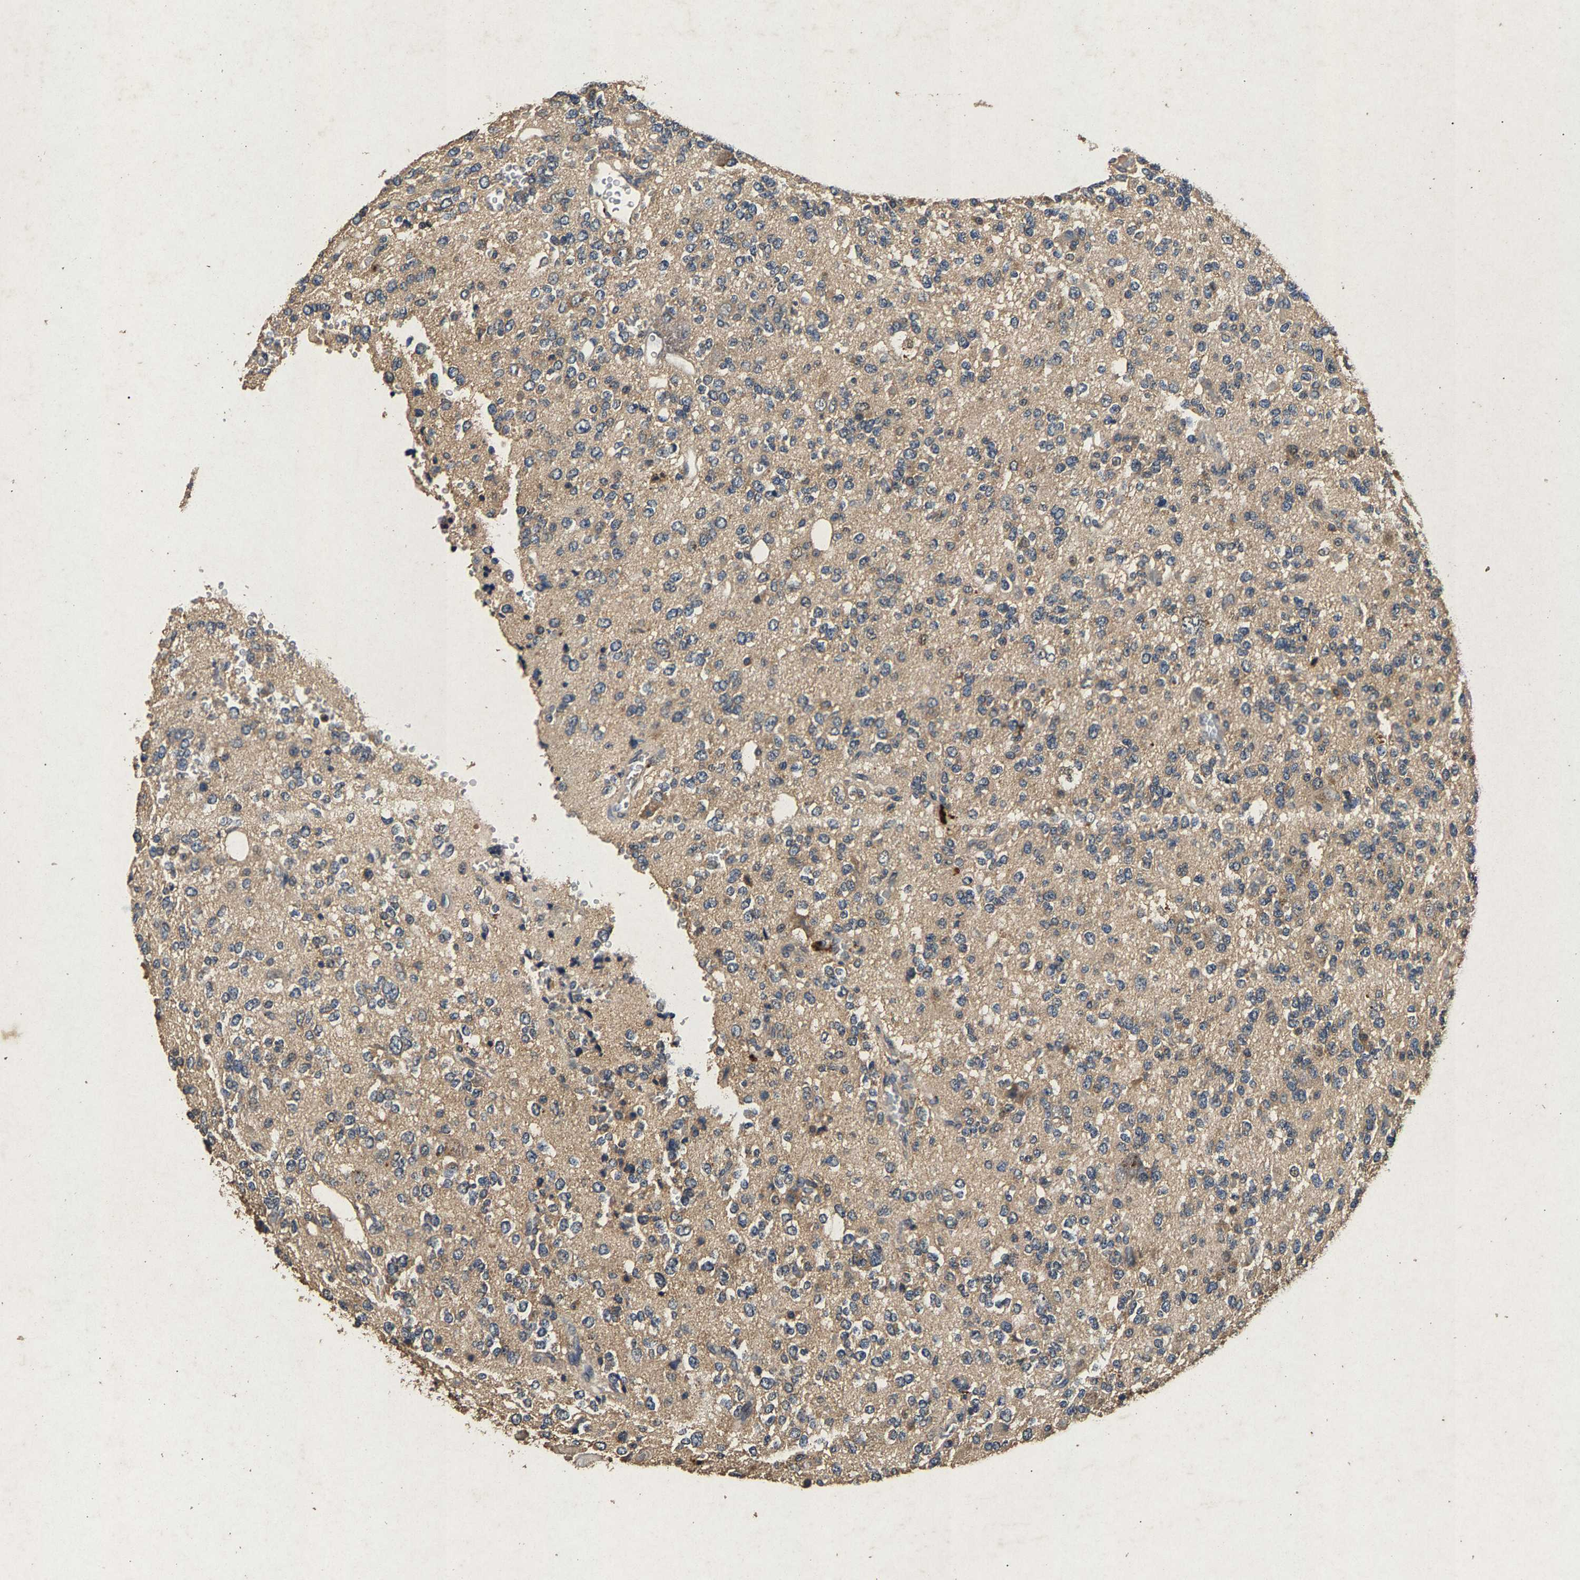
{"staining": {"intensity": "weak", "quantity": ">75%", "location": "cytoplasmic/membranous"}, "tissue": "glioma", "cell_type": "Tumor cells", "image_type": "cancer", "snomed": [{"axis": "morphology", "description": "Glioma, malignant, Low grade"}, {"axis": "topography", "description": "Brain"}], "caption": "IHC image of neoplastic tissue: malignant glioma (low-grade) stained using immunohistochemistry (IHC) demonstrates low levels of weak protein expression localized specifically in the cytoplasmic/membranous of tumor cells, appearing as a cytoplasmic/membranous brown color.", "gene": "PPP1CC", "patient": {"sex": "male", "age": 38}}